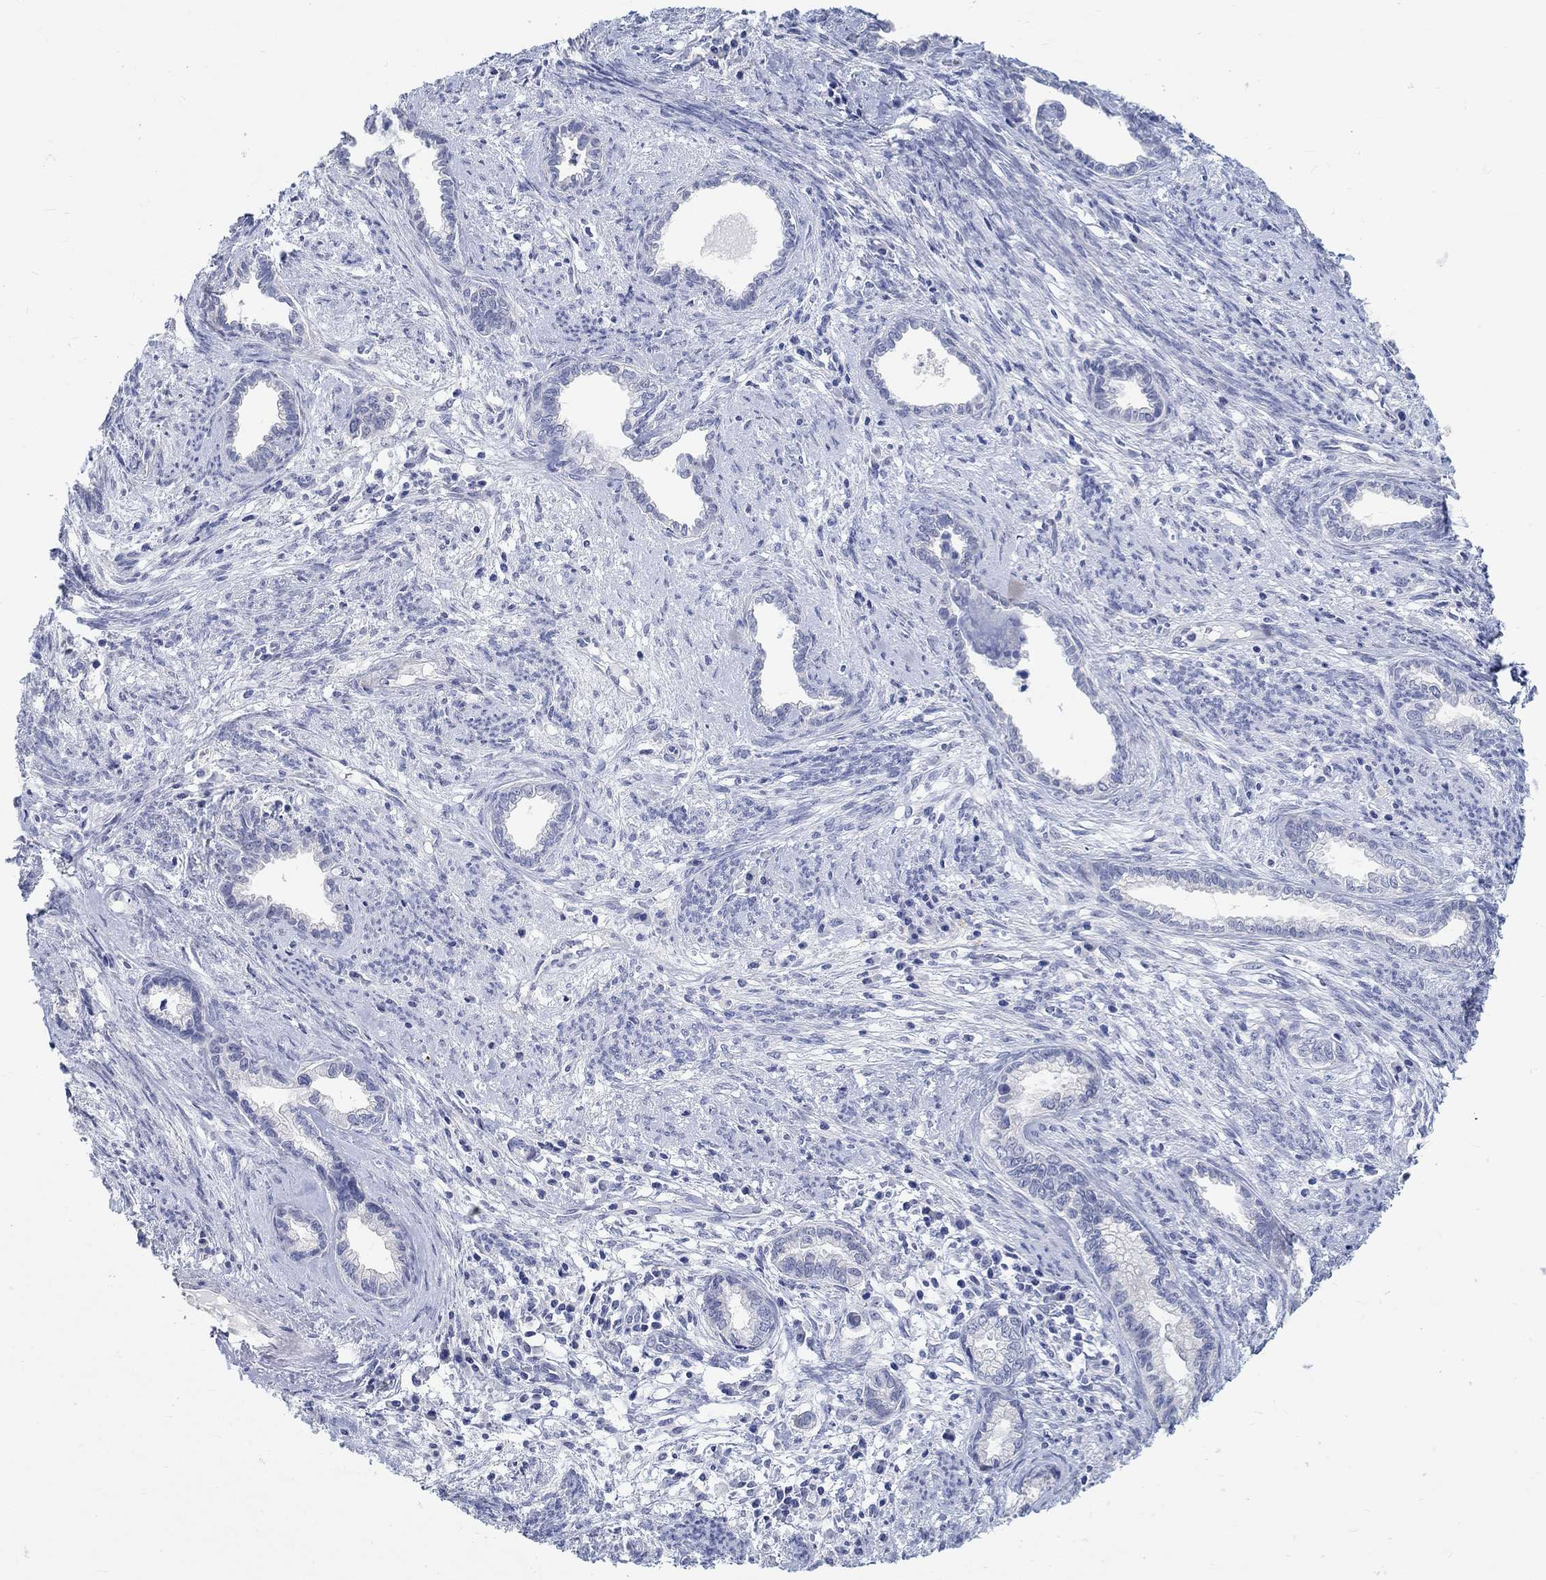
{"staining": {"intensity": "negative", "quantity": "none", "location": "none"}, "tissue": "cervical cancer", "cell_type": "Tumor cells", "image_type": "cancer", "snomed": [{"axis": "morphology", "description": "Adenocarcinoma, NOS"}, {"axis": "topography", "description": "Cervix"}], "caption": "Tumor cells show no significant staining in cervical cancer (adenocarcinoma).", "gene": "GRIA3", "patient": {"sex": "female", "age": 62}}